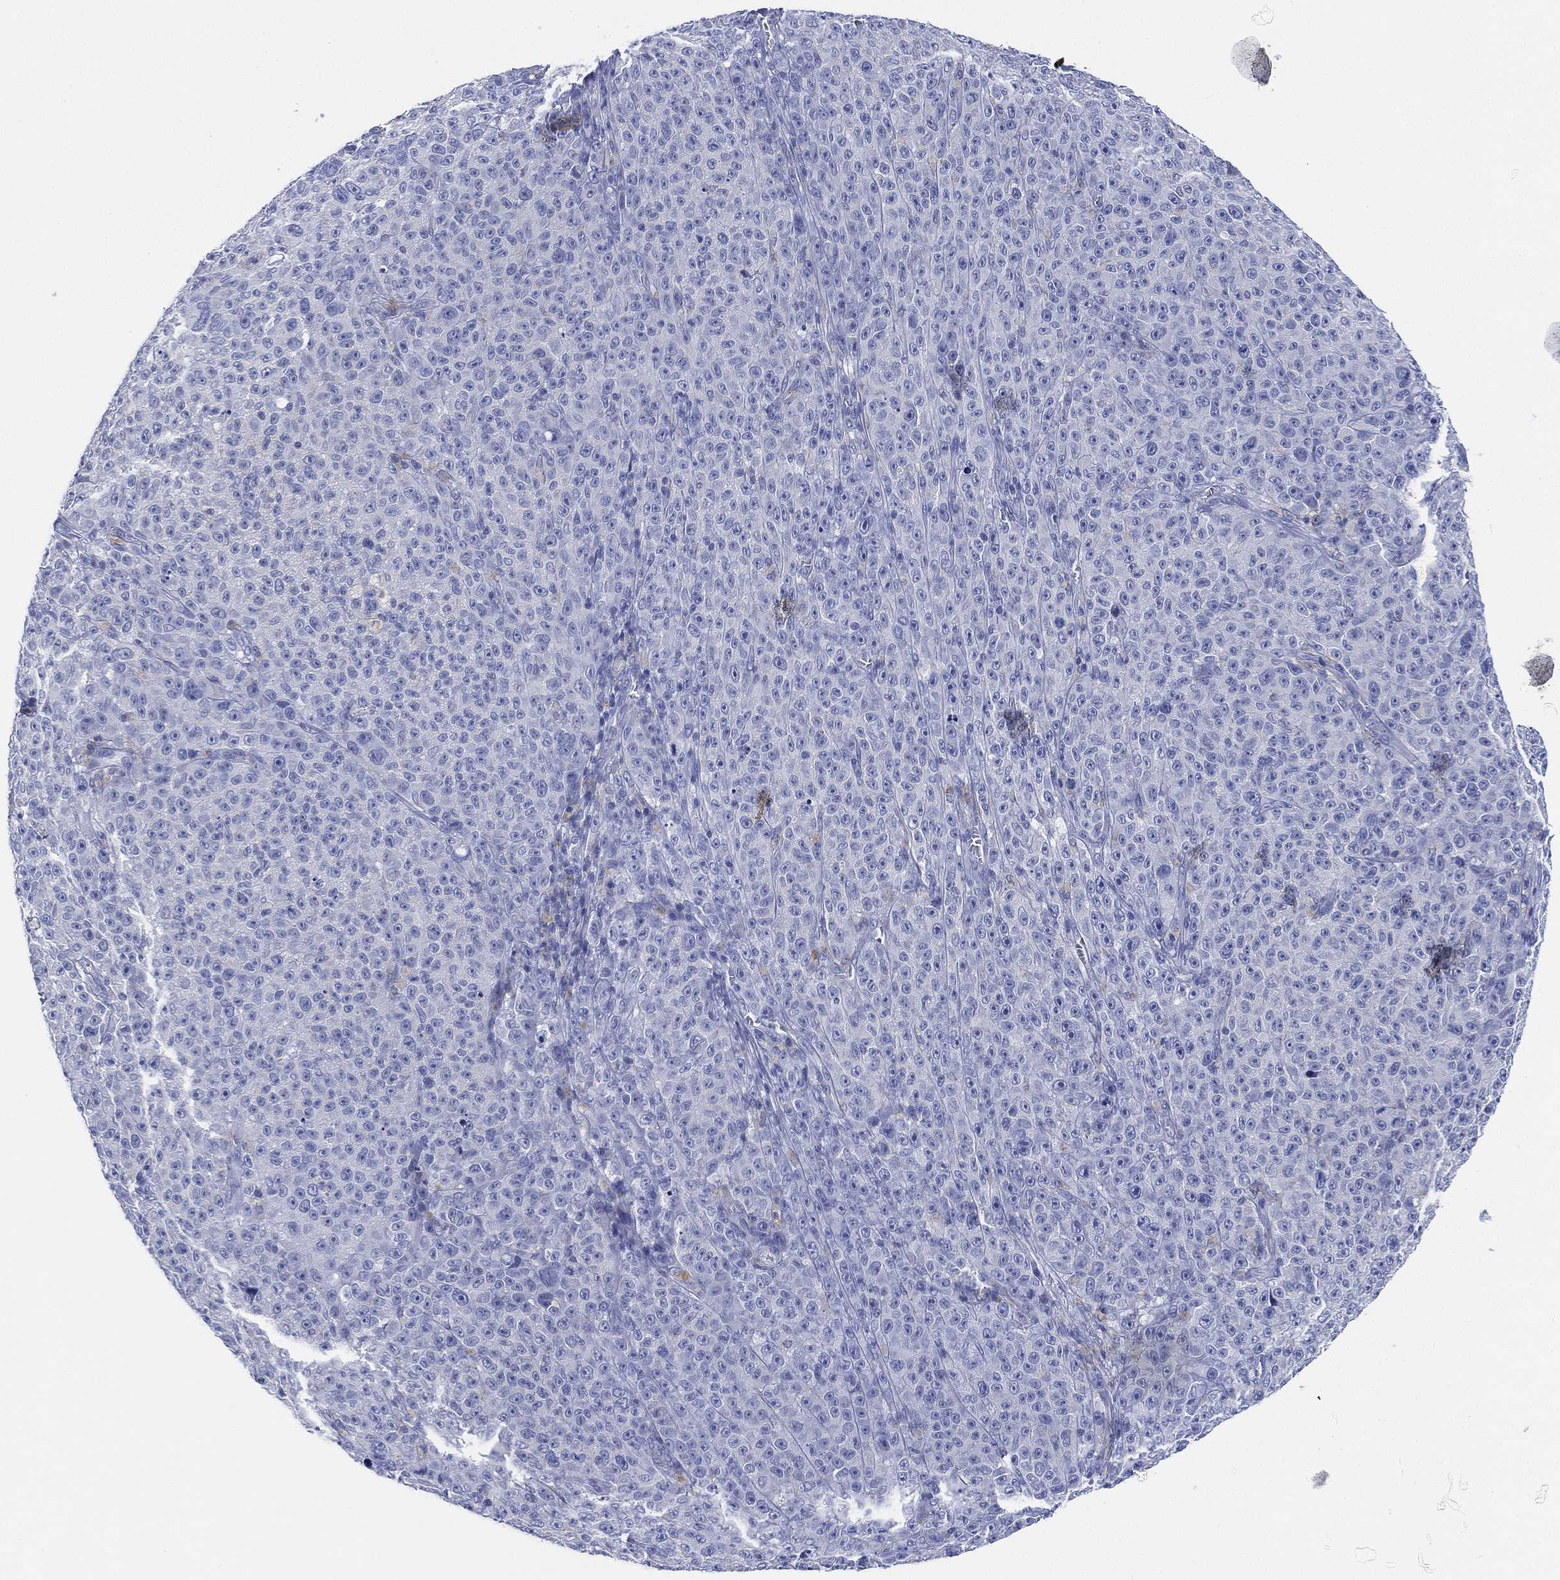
{"staining": {"intensity": "negative", "quantity": "none", "location": "none"}, "tissue": "melanoma", "cell_type": "Tumor cells", "image_type": "cancer", "snomed": [{"axis": "morphology", "description": "Malignant melanoma, NOS"}, {"axis": "topography", "description": "Skin"}], "caption": "A micrograph of human malignant melanoma is negative for staining in tumor cells.", "gene": "ADAD2", "patient": {"sex": "female", "age": 82}}